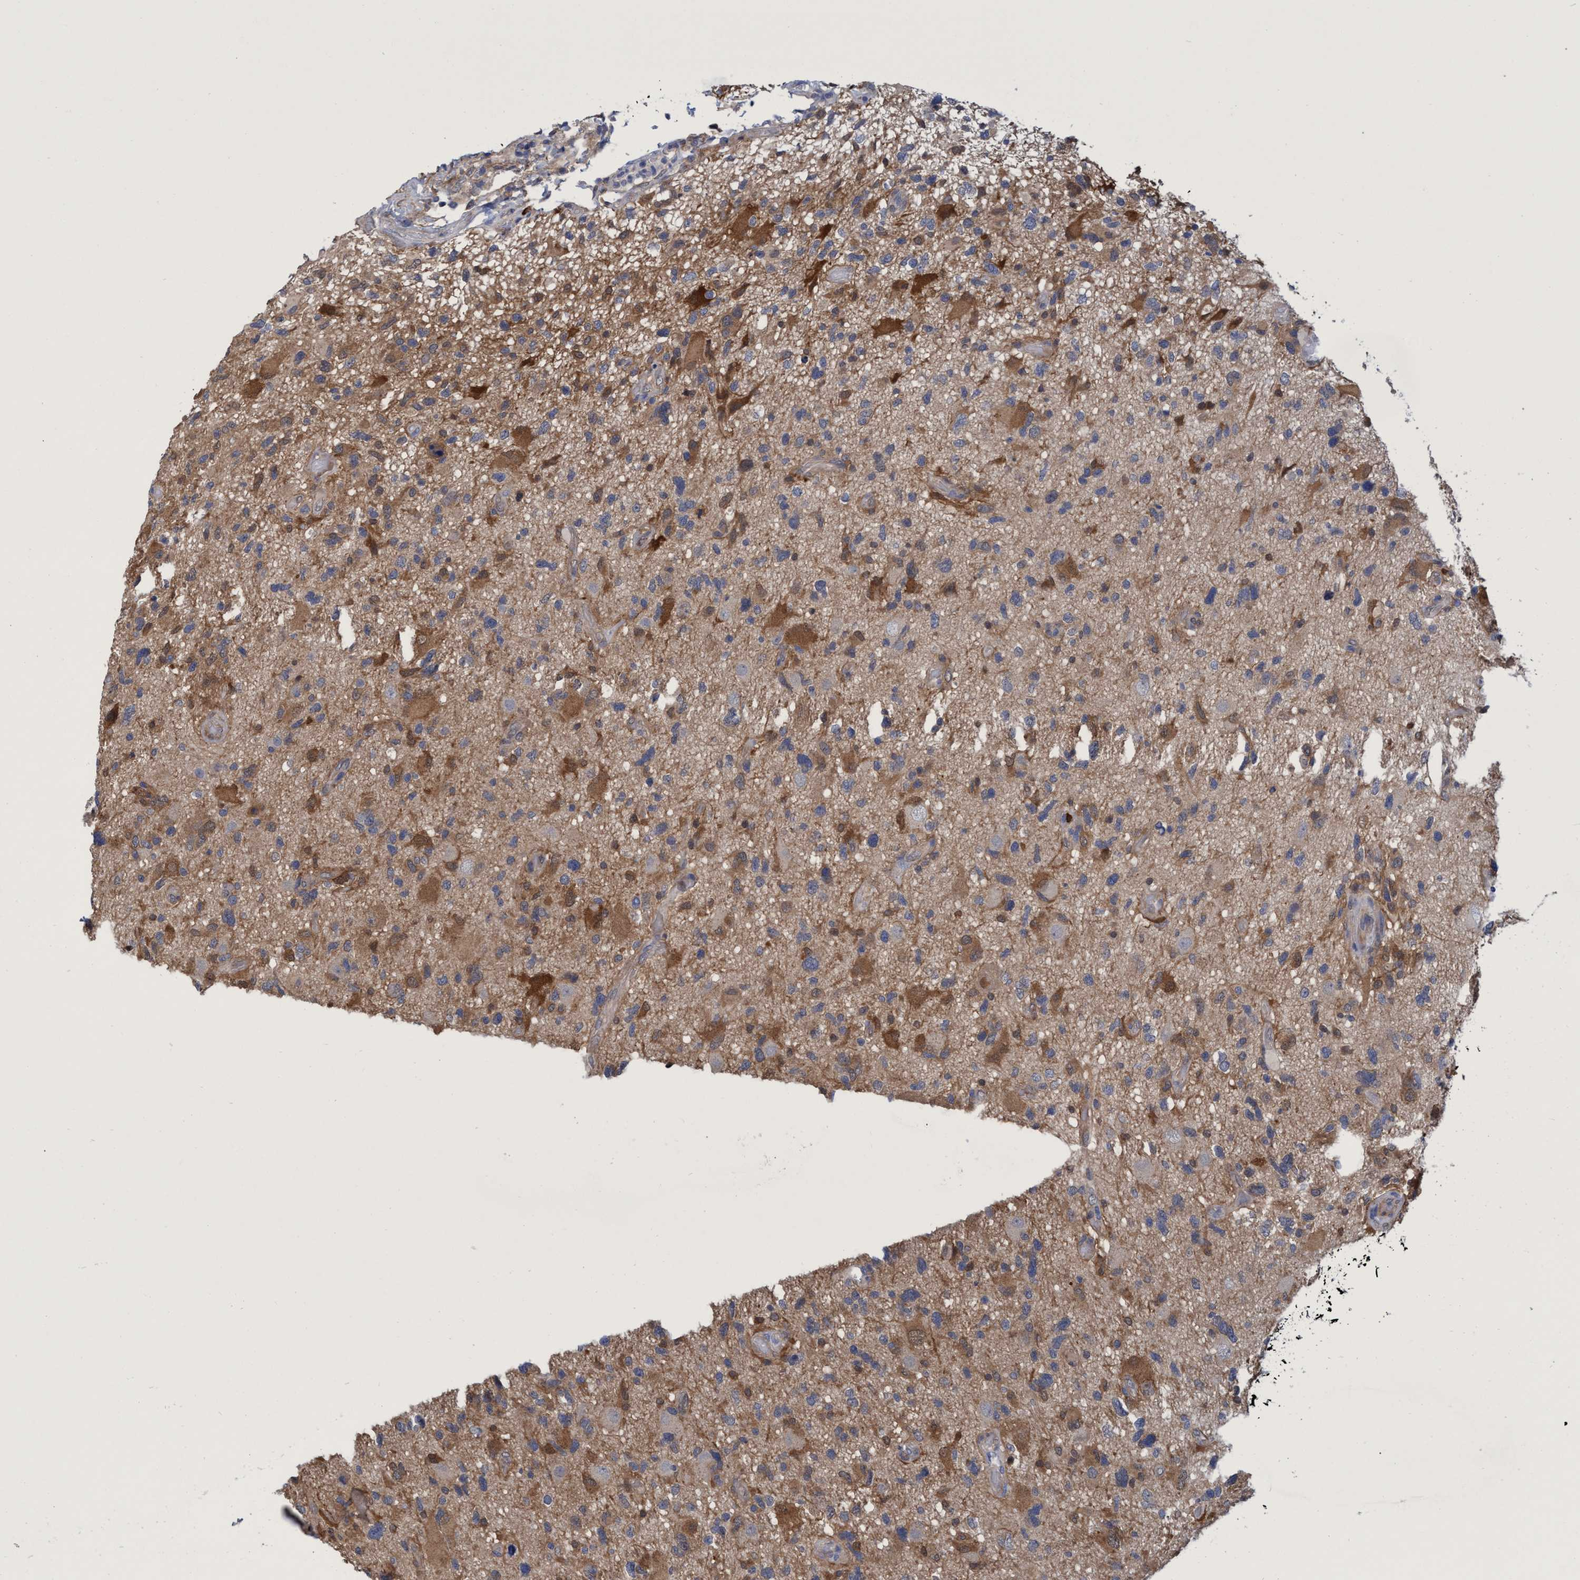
{"staining": {"intensity": "moderate", "quantity": "25%-75%", "location": "cytoplasmic/membranous"}, "tissue": "glioma", "cell_type": "Tumor cells", "image_type": "cancer", "snomed": [{"axis": "morphology", "description": "Glioma, malignant, High grade"}, {"axis": "topography", "description": "Brain"}], "caption": "The photomicrograph displays a brown stain indicating the presence of a protein in the cytoplasmic/membranous of tumor cells in malignant glioma (high-grade).", "gene": "PNPO", "patient": {"sex": "male", "age": 33}}